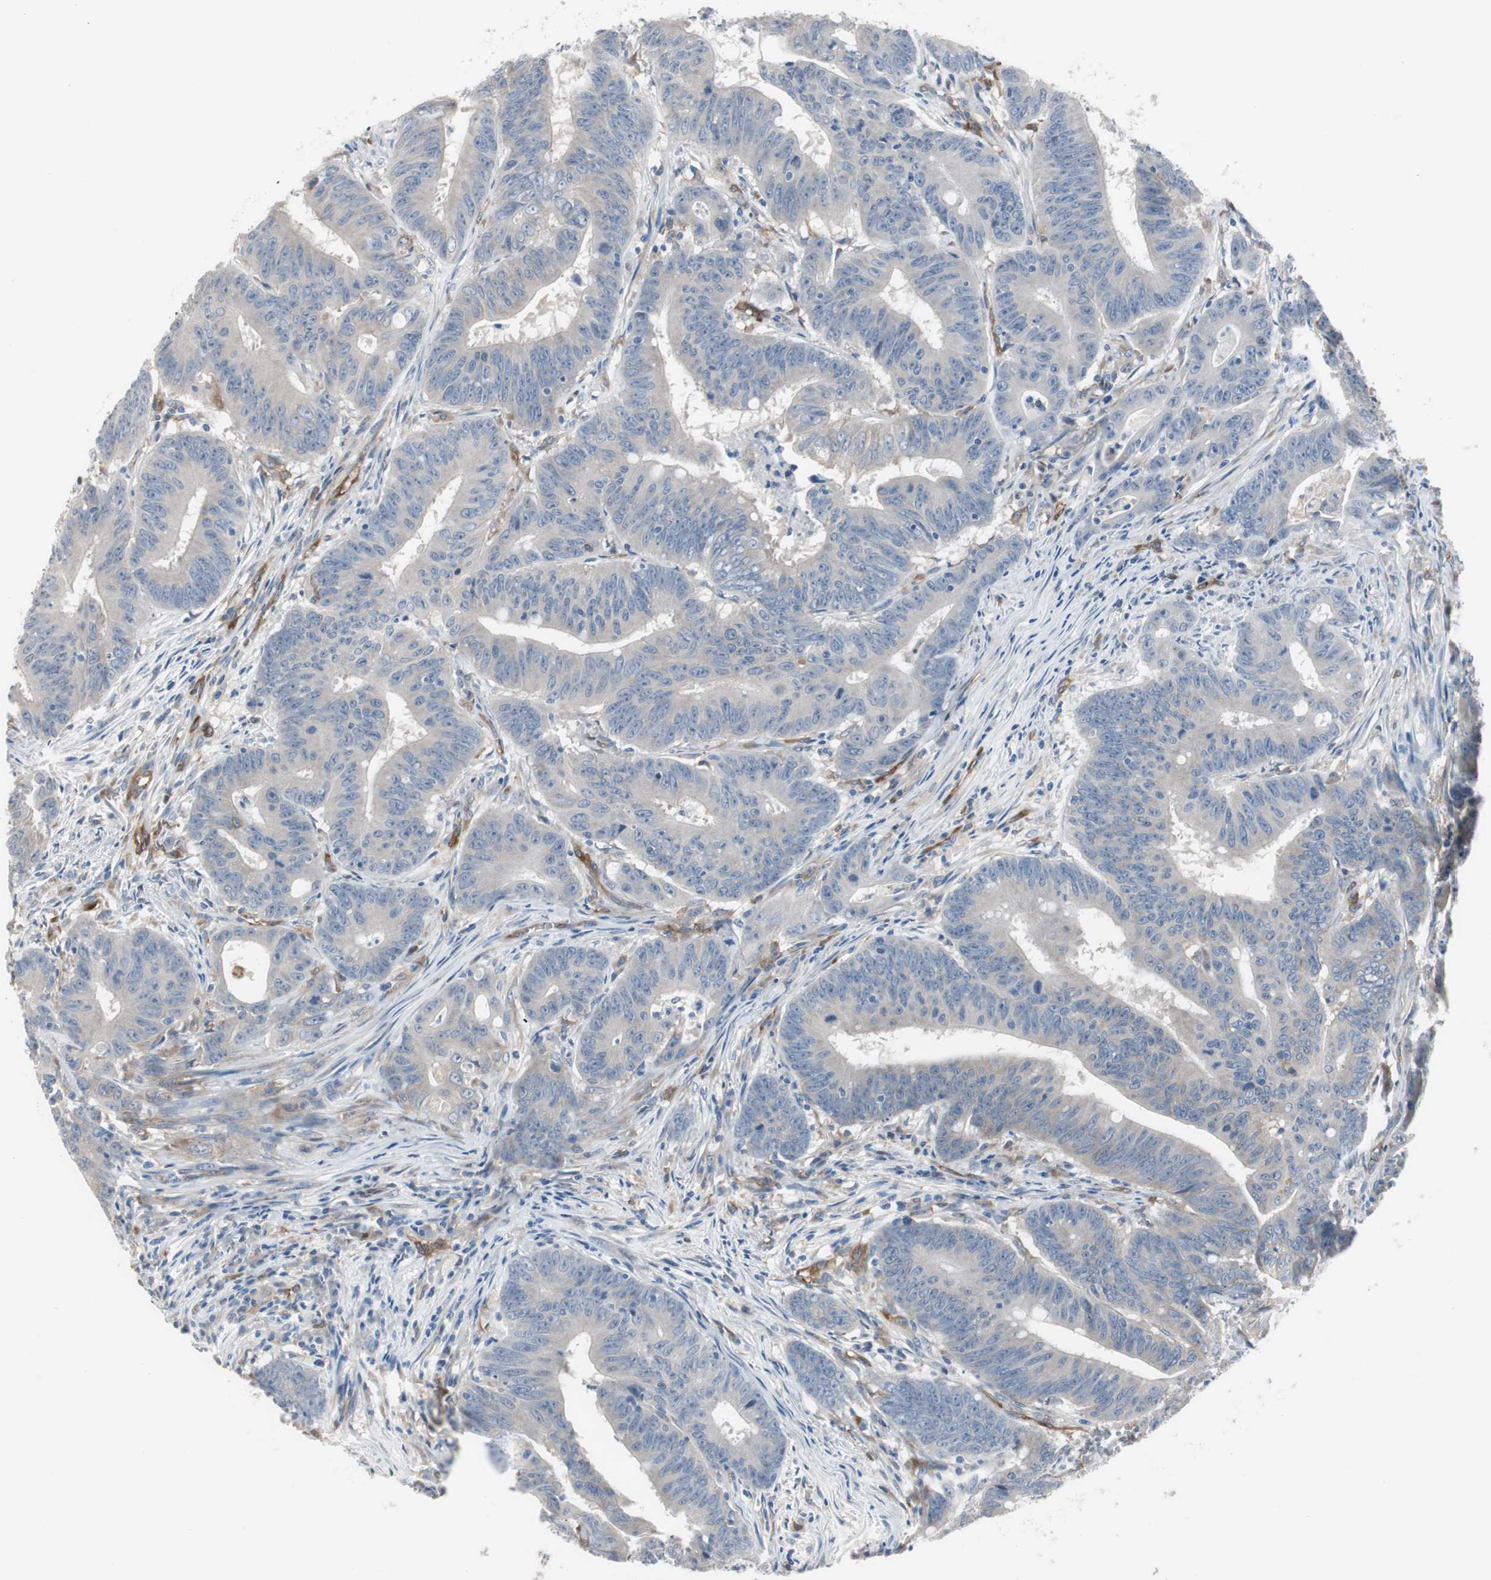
{"staining": {"intensity": "weak", "quantity": "25%-75%", "location": "cytoplasmic/membranous"}, "tissue": "colorectal cancer", "cell_type": "Tumor cells", "image_type": "cancer", "snomed": [{"axis": "morphology", "description": "Adenocarcinoma, NOS"}, {"axis": "topography", "description": "Colon"}], "caption": "Immunohistochemistry (IHC) image of human adenocarcinoma (colorectal) stained for a protein (brown), which displays low levels of weak cytoplasmic/membranous expression in about 25%-75% of tumor cells.", "gene": "SWAP70", "patient": {"sex": "male", "age": 45}}